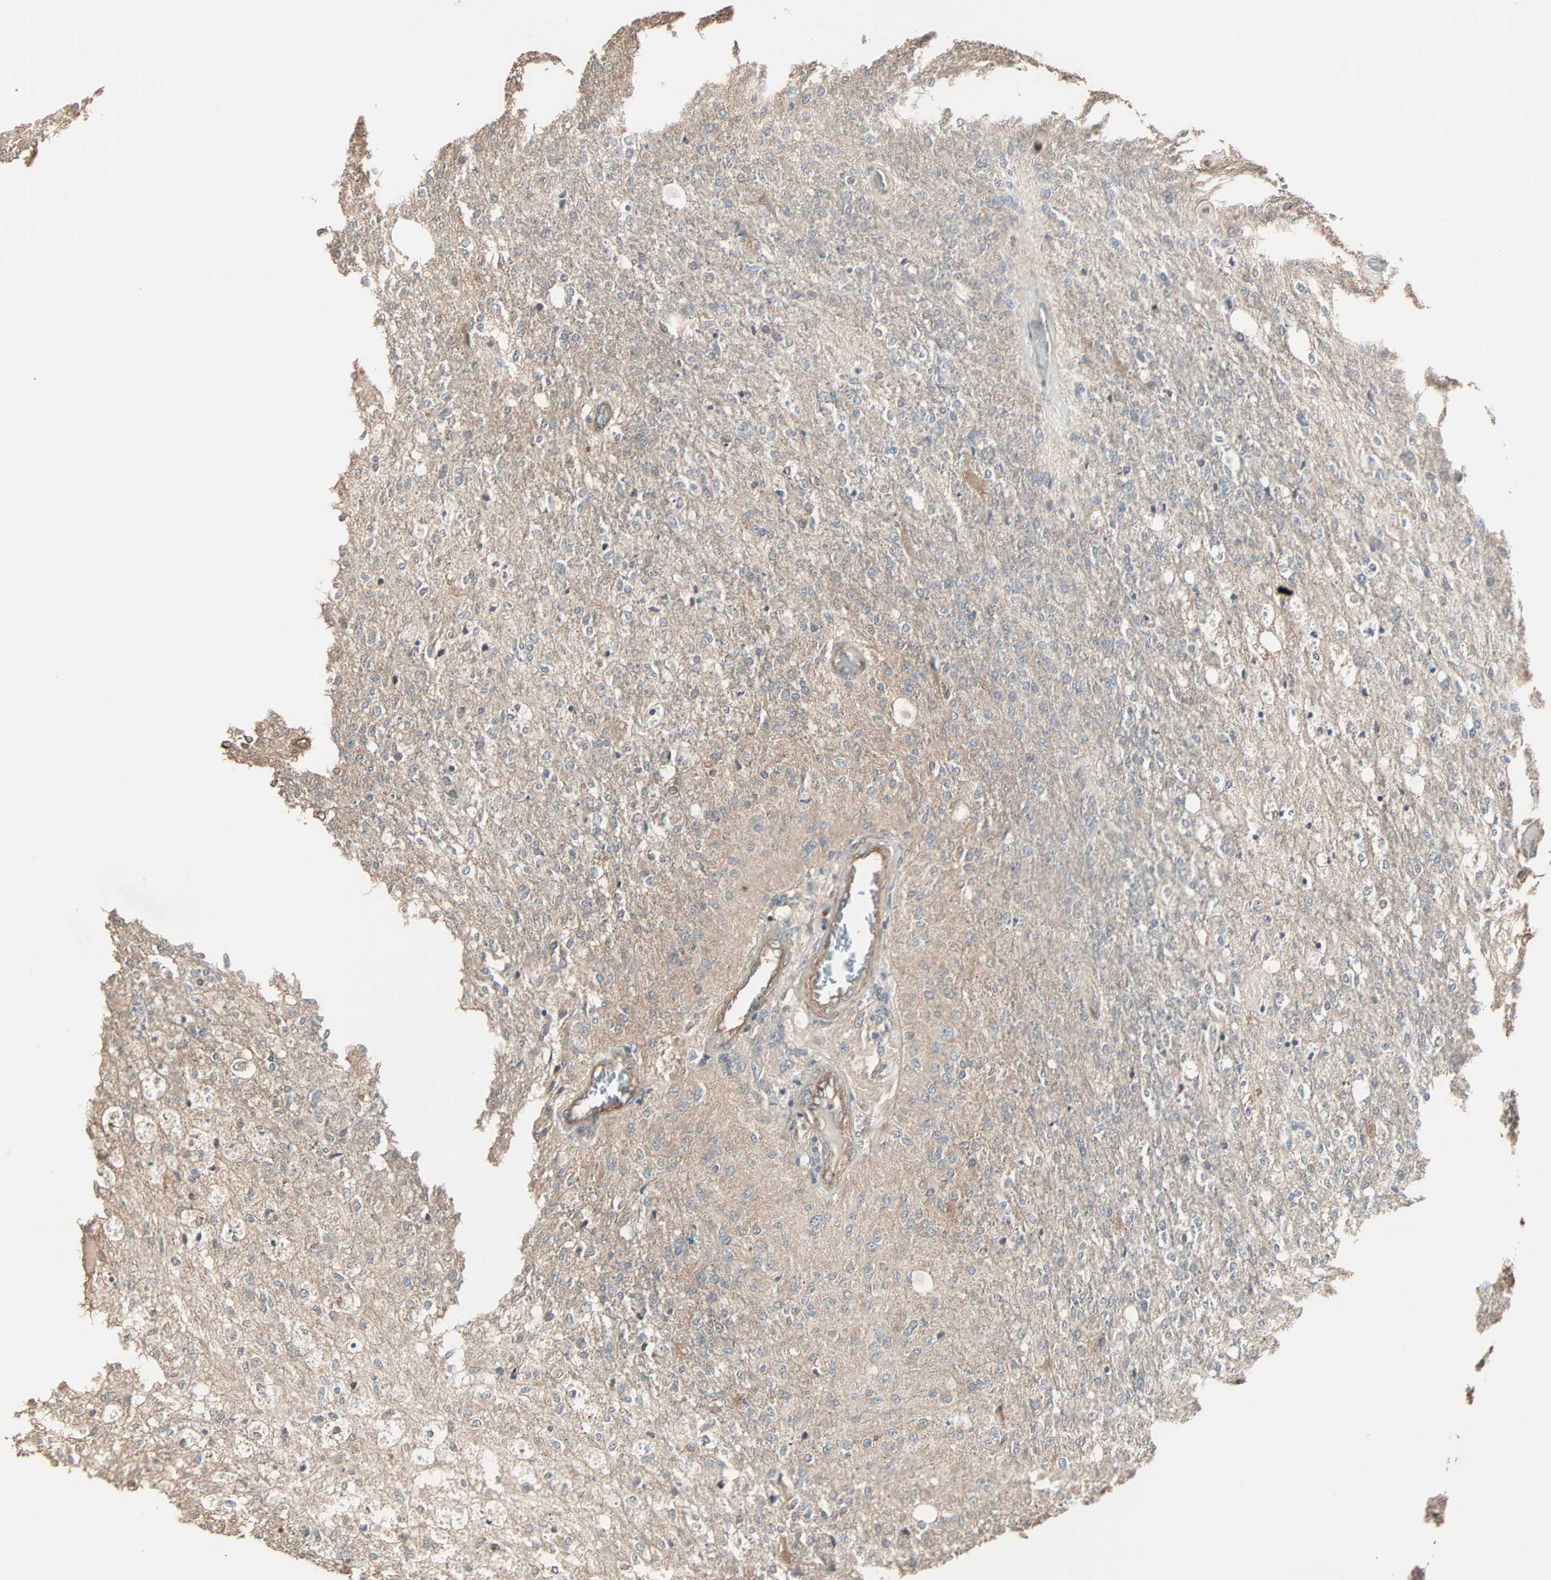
{"staining": {"intensity": "negative", "quantity": "none", "location": "none"}, "tissue": "glioma", "cell_type": "Tumor cells", "image_type": "cancer", "snomed": [{"axis": "morphology", "description": "Normal tissue, NOS"}, {"axis": "morphology", "description": "Glioma, malignant, High grade"}, {"axis": "topography", "description": "Cerebral cortex"}], "caption": "Malignant high-grade glioma was stained to show a protein in brown. There is no significant positivity in tumor cells.", "gene": "GALNT3", "patient": {"sex": "male", "age": 77}}